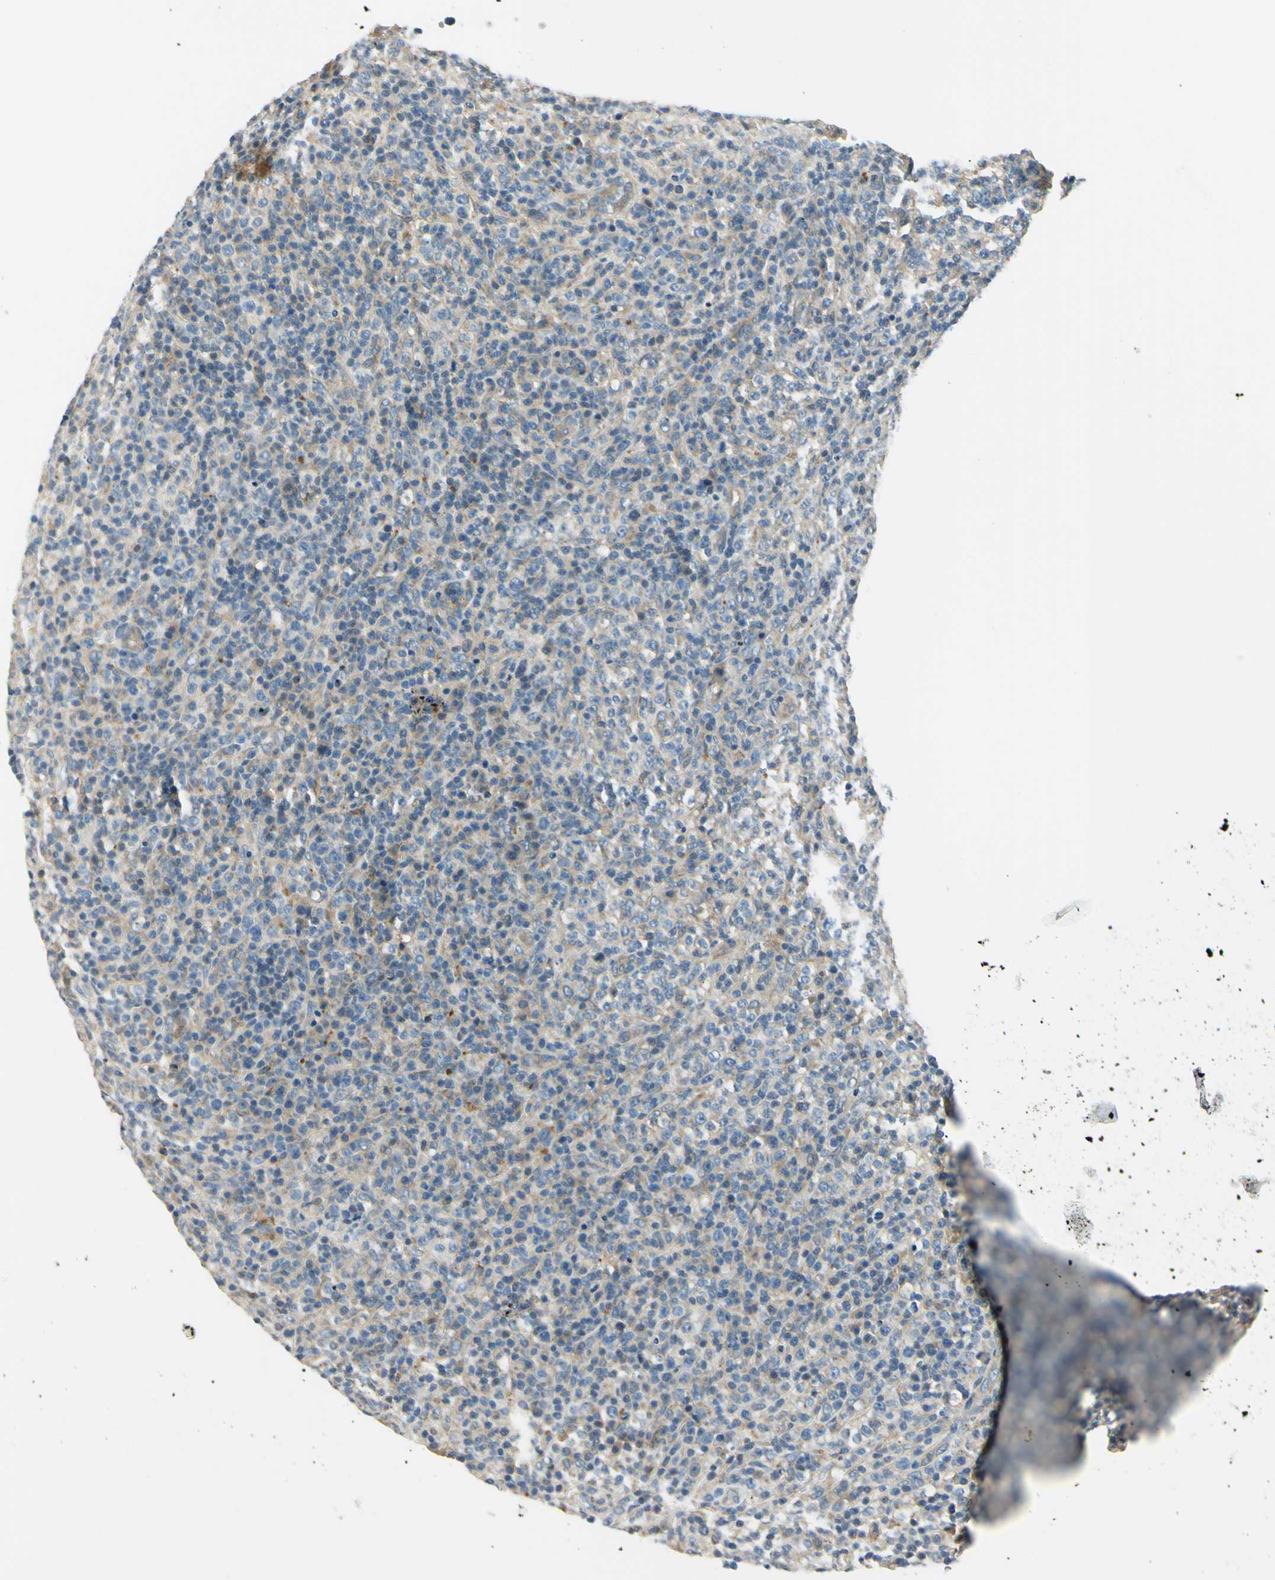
{"staining": {"intensity": "weak", "quantity": "<25%", "location": "cytoplasmic/membranous"}, "tissue": "lymphoma", "cell_type": "Tumor cells", "image_type": "cancer", "snomed": [{"axis": "morphology", "description": "Malignant lymphoma, non-Hodgkin's type, High grade"}, {"axis": "topography", "description": "Lymph node"}], "caption": "High-grade malignant lymphoma, non-Hodgkin's type stained for a protein using IHC demonstrates no positivity tumor cells.", "gene": "LAMA3", "patient": {"sex": "female", "age": 76}}